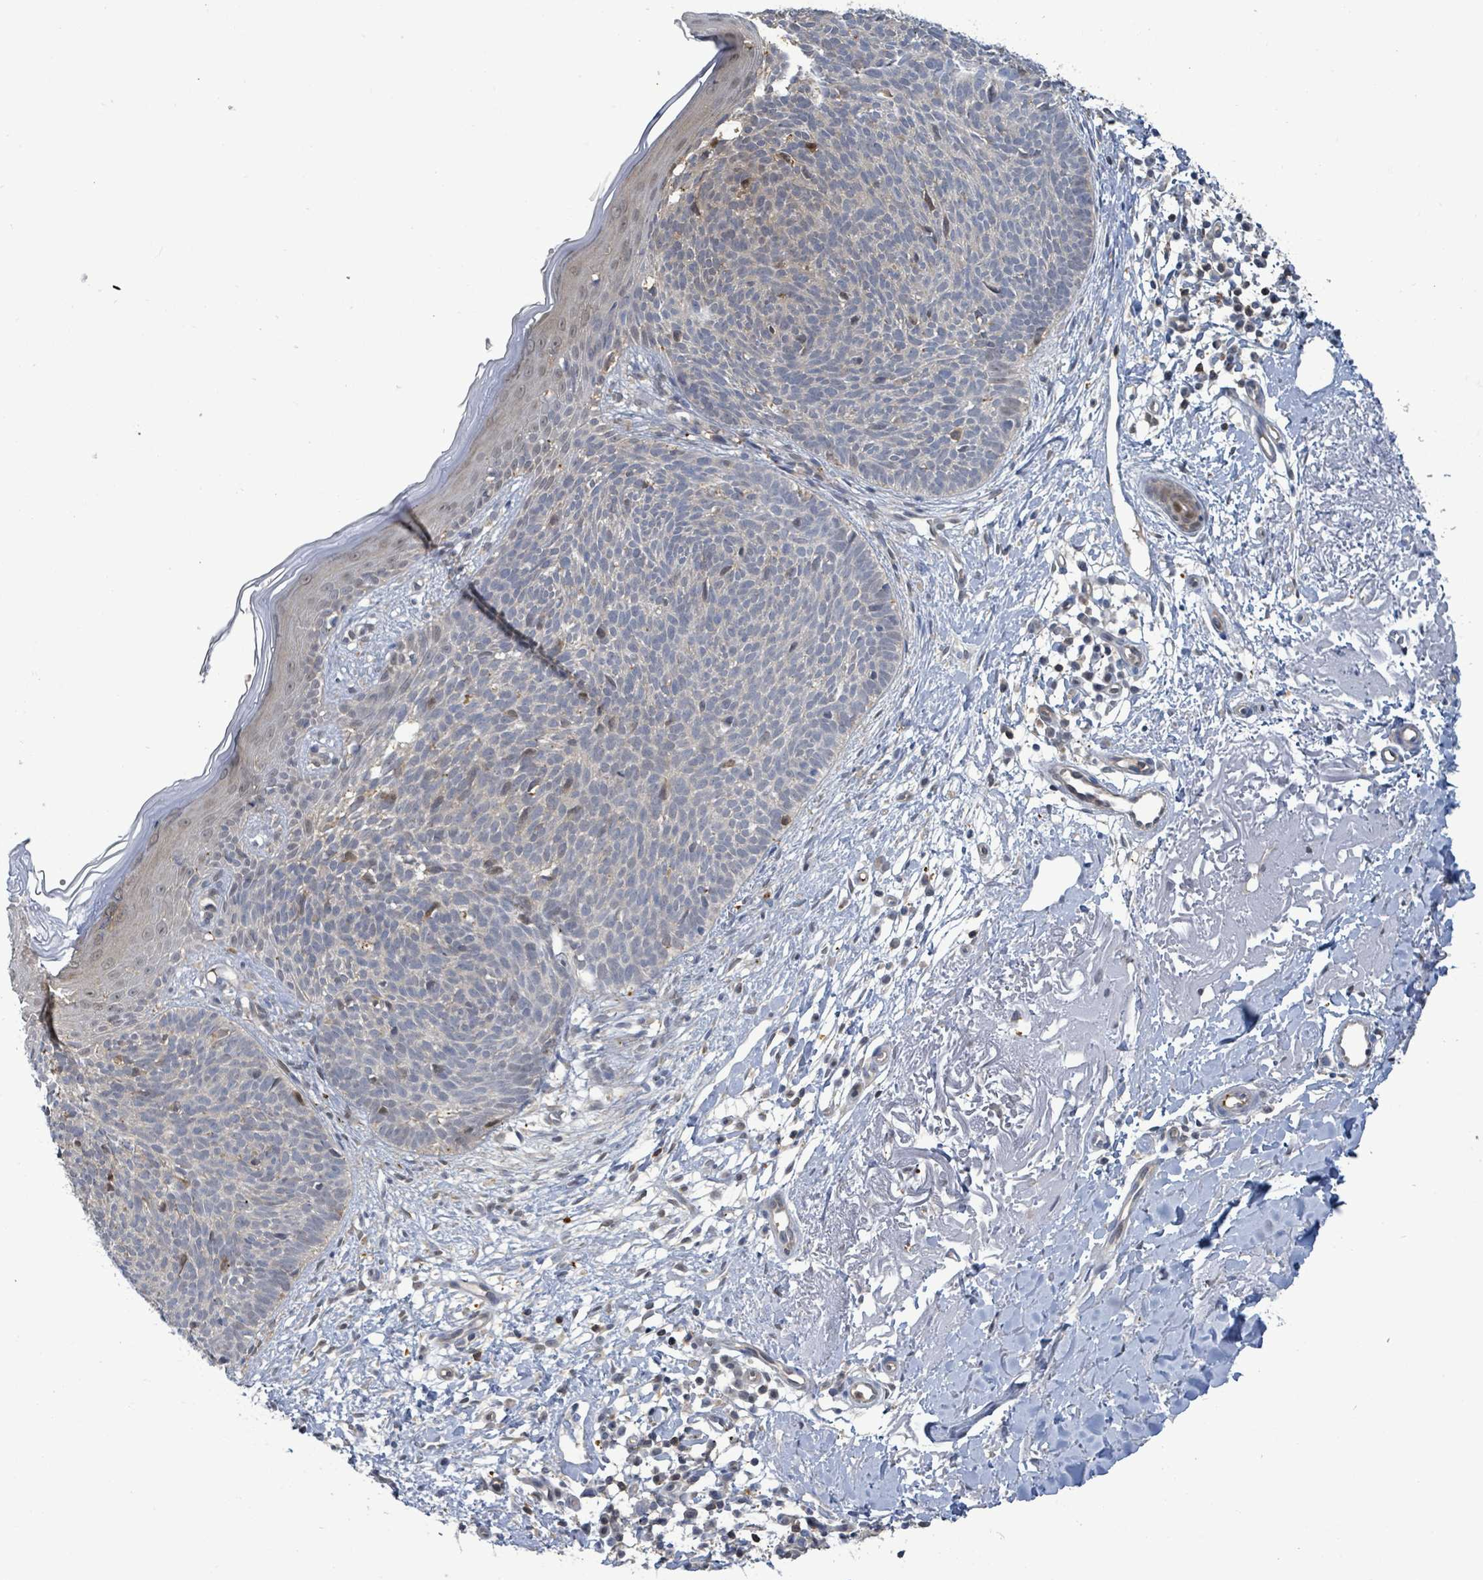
{"staining": {"intensity": "negative", "quantity": "none", "location": "none"}, "tissue": "skin cancer", "cell_type": "Tumor cells", "image_type": "cancer", "snomed": [{"axis": "morphology", "description": "Basal cell carcinoma"}, {"axis": "topography", "description": "Skin"}], "caption": "High magnification brightfield microscopy of basal cell carcinoma (skin) stained with DAB (brown) and counterstained with hematoxylin (blue): tumor cells show no significant positivity.", "gene": "PGAM1", "patient": {"sex": "male", "age": 84}}